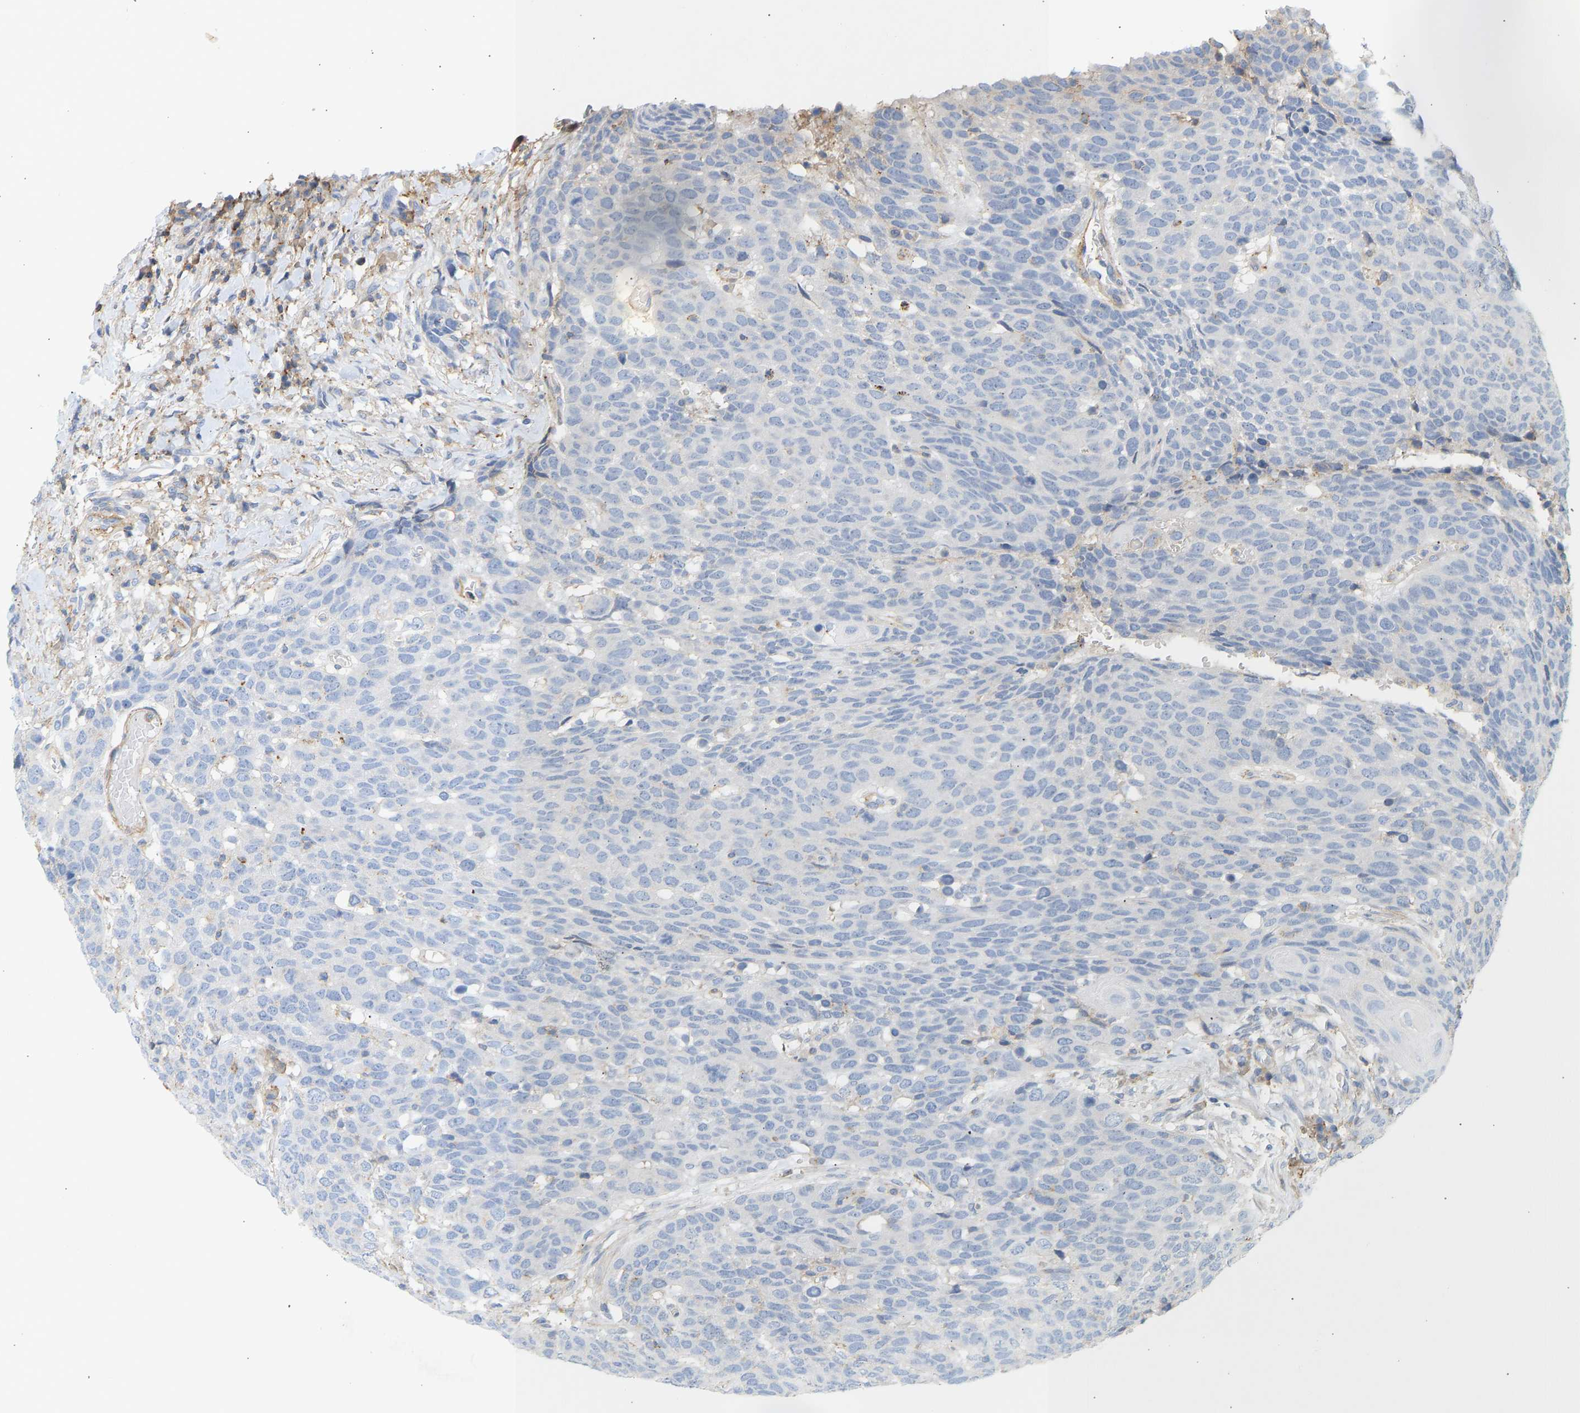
{"staining": {"intensity": "negative", "quantity": "none", "location": "none"}, "tissue": "head and neck cancer", "cell_type": "Tumor cells", "image_type": "cancer", "snomed": [{"axis": "morphology", "description": "Squamous cell carcinoma, NOS"}, {"axis": "topography", "description": "Head-Neck"}], "caption": "Immunohistochemical staining of human squamous cell carcinoma (head and neck) displays no significant staining in tumor cells.", "gene": "BVES", "patient": {"sex": "male", "age": 66}}